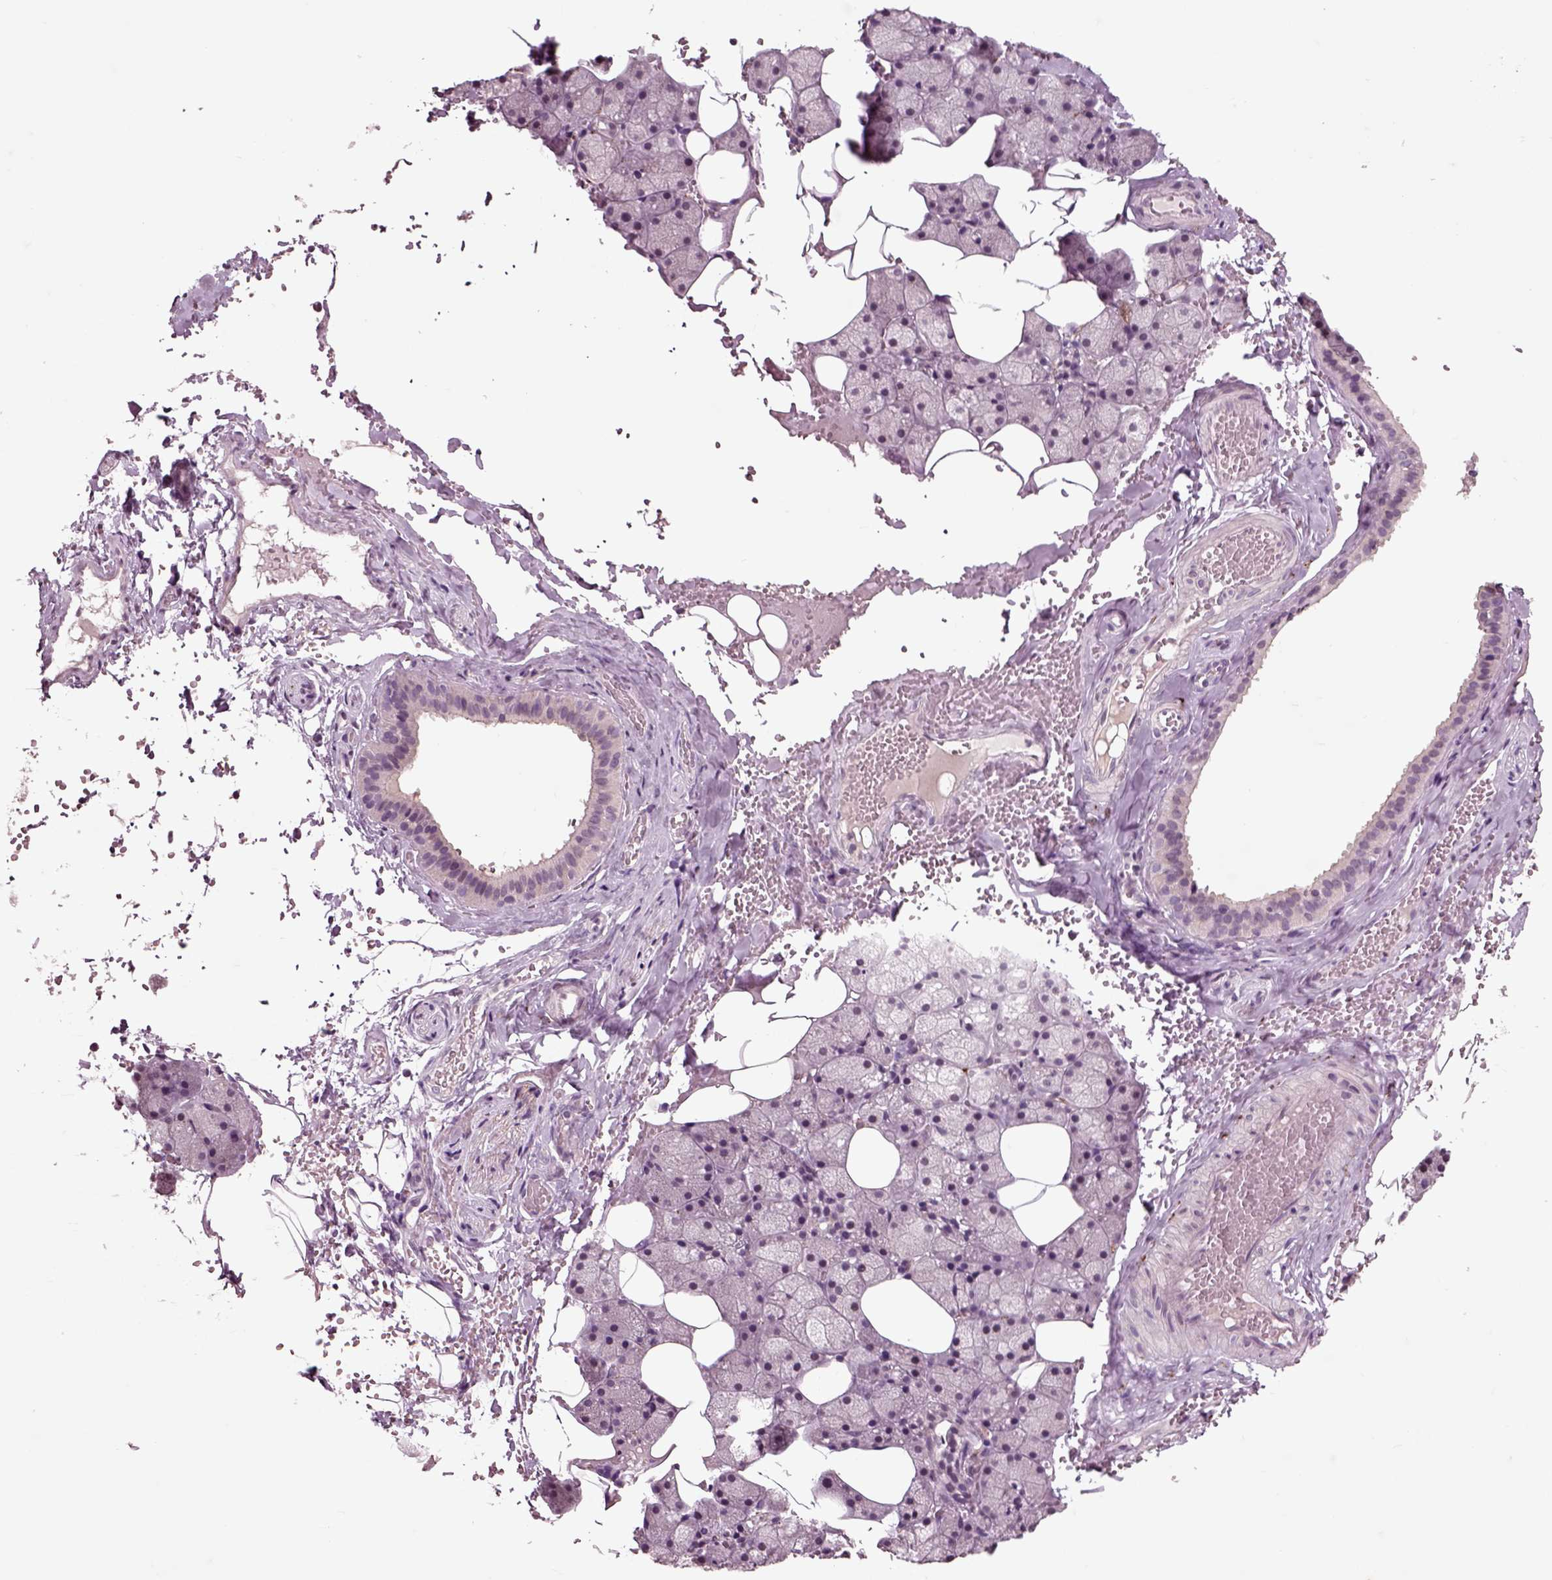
{"staining": {"intensity": "negative", "quantity": "none", "location": "none"}, "tissue": "salivary gland", "cell_type": "Glandular cells", "image_type": "normal", "snomed": [{"axis": "morphology", "description": "Normal tissue, NOS"}, {"axis": "topography", "description": "Salivary gland"}], "caption": "Glandular cells are negative for brown protein staining in unremarkable salivary gland.", "gene": "CHGB", "patient": {"sex": "male", "age": 38}}